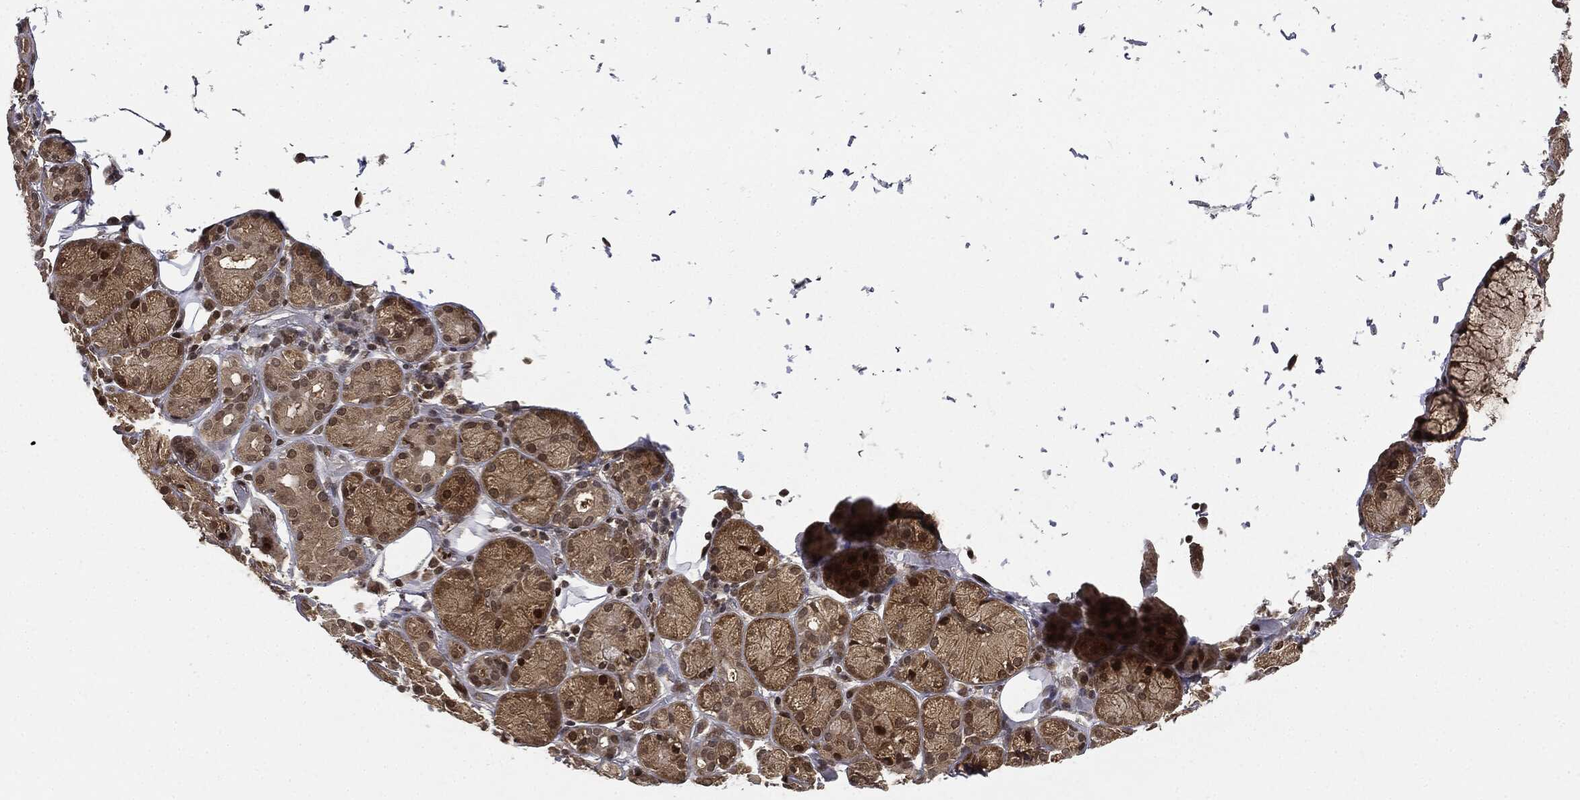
{"staining": {"intensity": "moderate", "quantity": "25%-75%", "location": "cytoplasmic/membranous,nuclear"}, "tissue": "salivary gland", "cell_type": "Glandular cells", "image_type": "normal", "snomed": [{"axis": "morphology", "description": "Normal tissue, NOS"}, {"axis": "topography", "description": "Salivary gland"}], "caption": "Unremarkable salivary gland reveals moderate cytoplasmic/membranous,nuclear staining in about 25%-75% of glandular cells.", "gene": "TBC1D22A", "patient": {"sex": "male", "age": 71}}